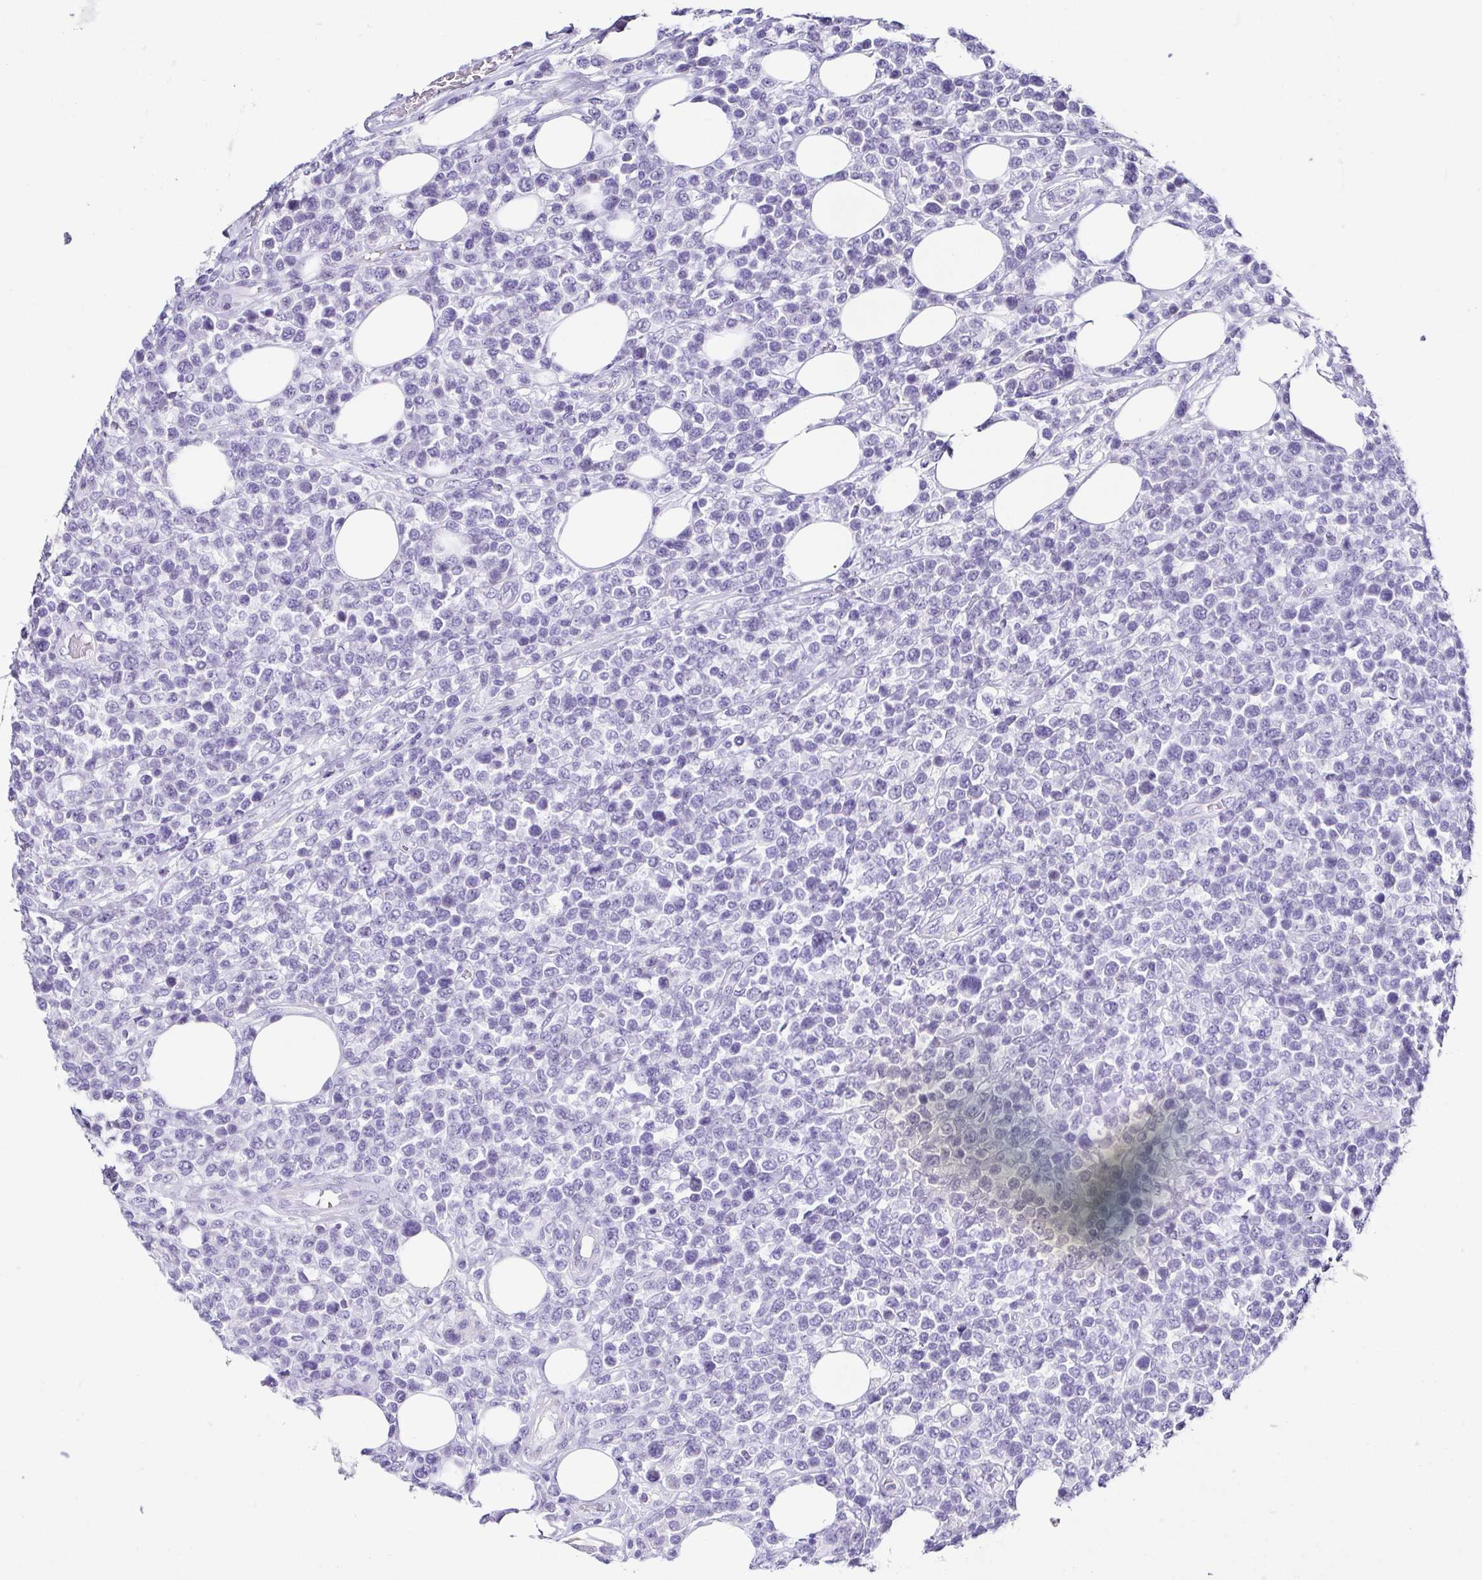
{"staining": {"intensity": "negative", "quantity": "none", "location": "none"}, "tissue": "lymphoma", "cell_type": "Tumor cells", "image_type": "cancer", "snomed": [{"axis": "morphology", "description": "Malignant lymphoma, non-Hodgkin's type, Low grade"}, {"axis": "topography", "description": "Lymph node"}], "caption": "High power microscopy image of an immunohistochemistry (IHC) photomicrograph of lymphoma, revealing no significant expression in tumor cells.", "gene": "TNNT2", "patient": {"sex": "male", "age": 60}}